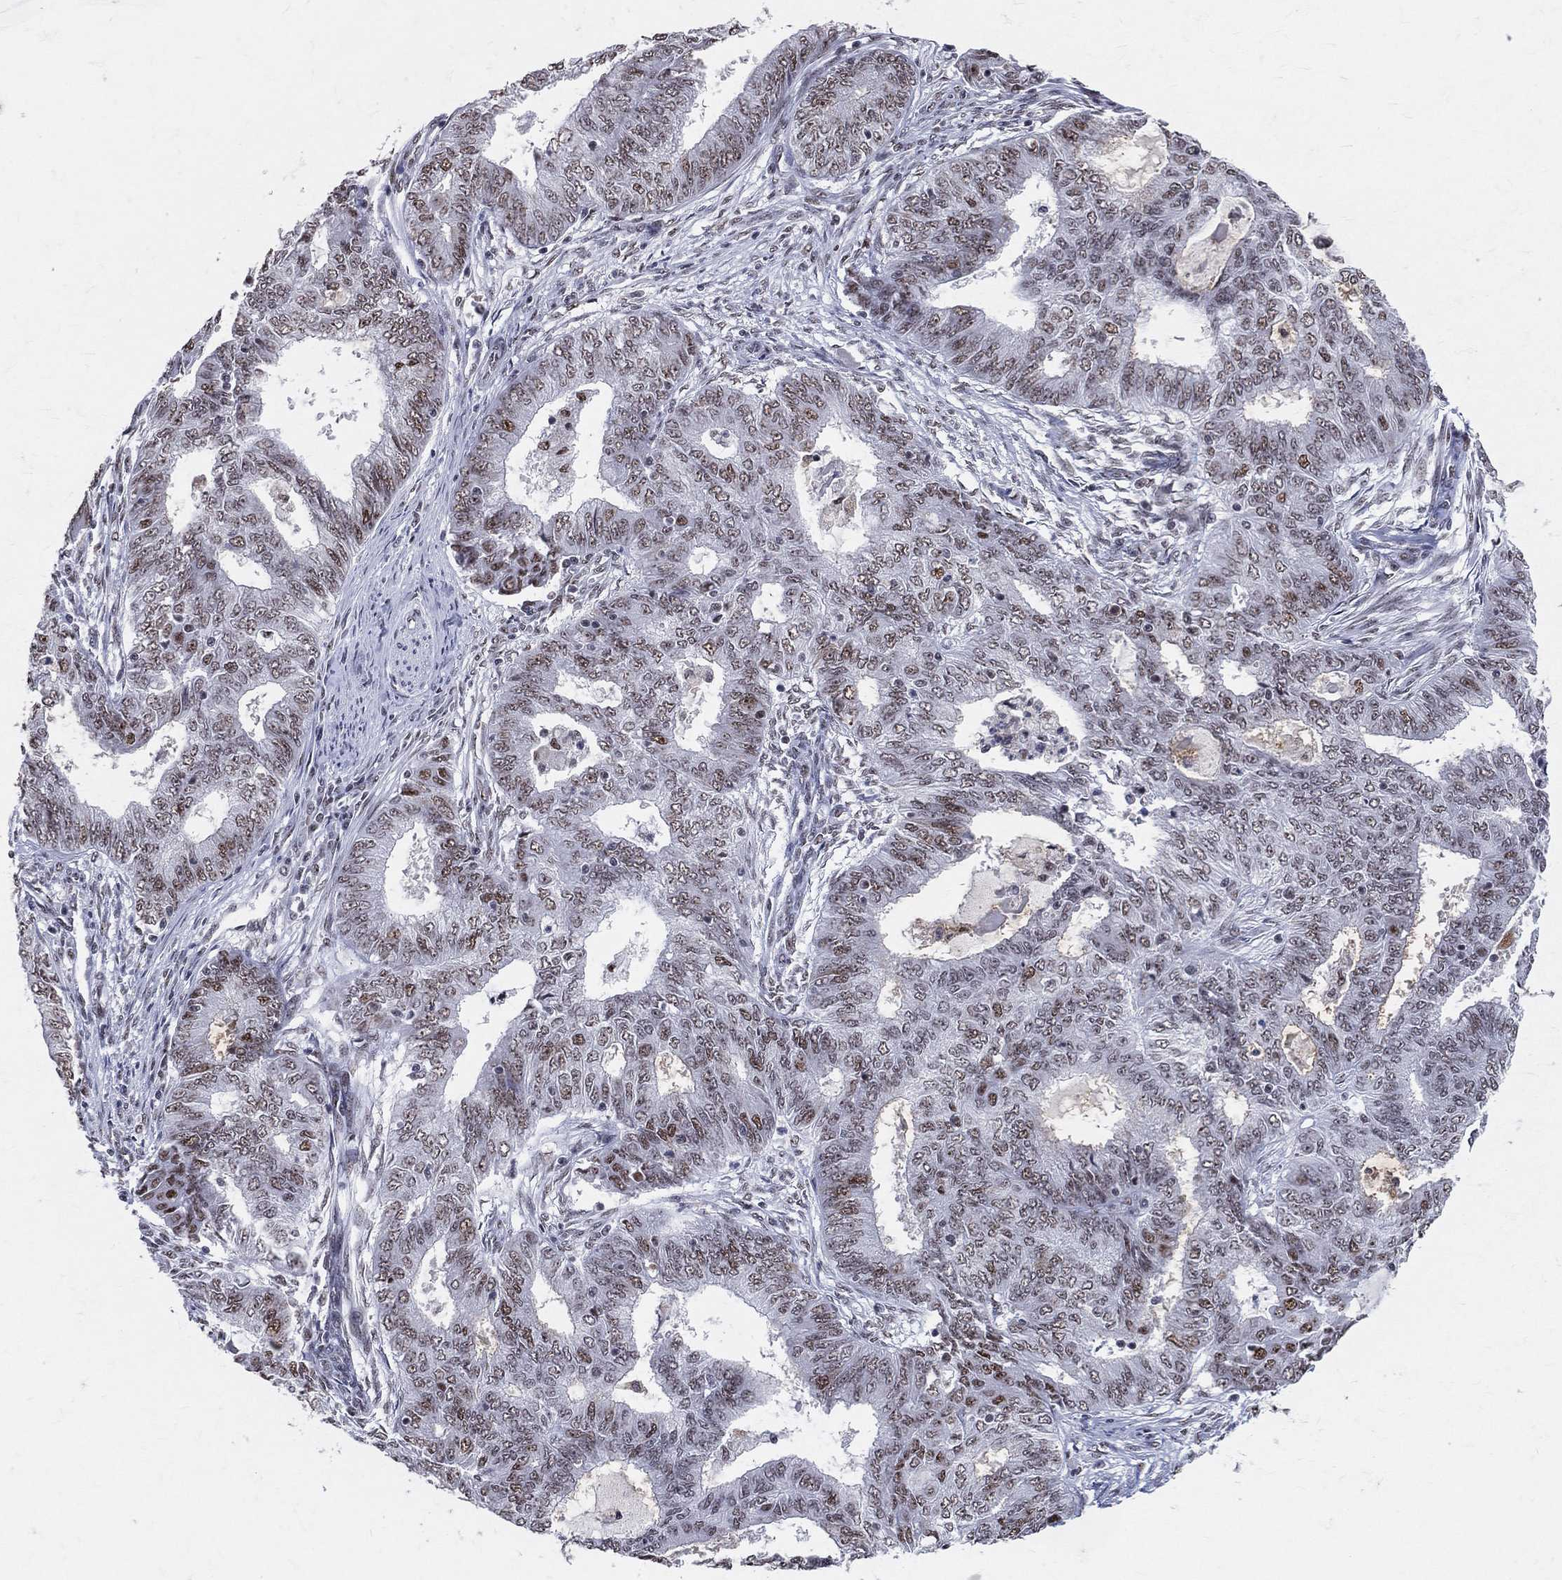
{"staining": {"intensity": "moderate", "quantity": "<25%", "location": "nuclear"}, "tissue": "endometrial cancer", "cell_type": "Tumor cells", "image_type": "cancer", "snomed": [{"axis": "morphology", "description": "Adenocarcinoma, NOS"}, {"axis": "topography", "description": "Endometrium"}], "caption": "A photomicrograph showing moderate nuclear staining in approximately <25% of tumor cells in endometrial cancer (adenocarcinoma), as visualized by brown immunohistochemical staining.", "gene": "CDK7", "patient": {"sex": "female", "age": 62}}